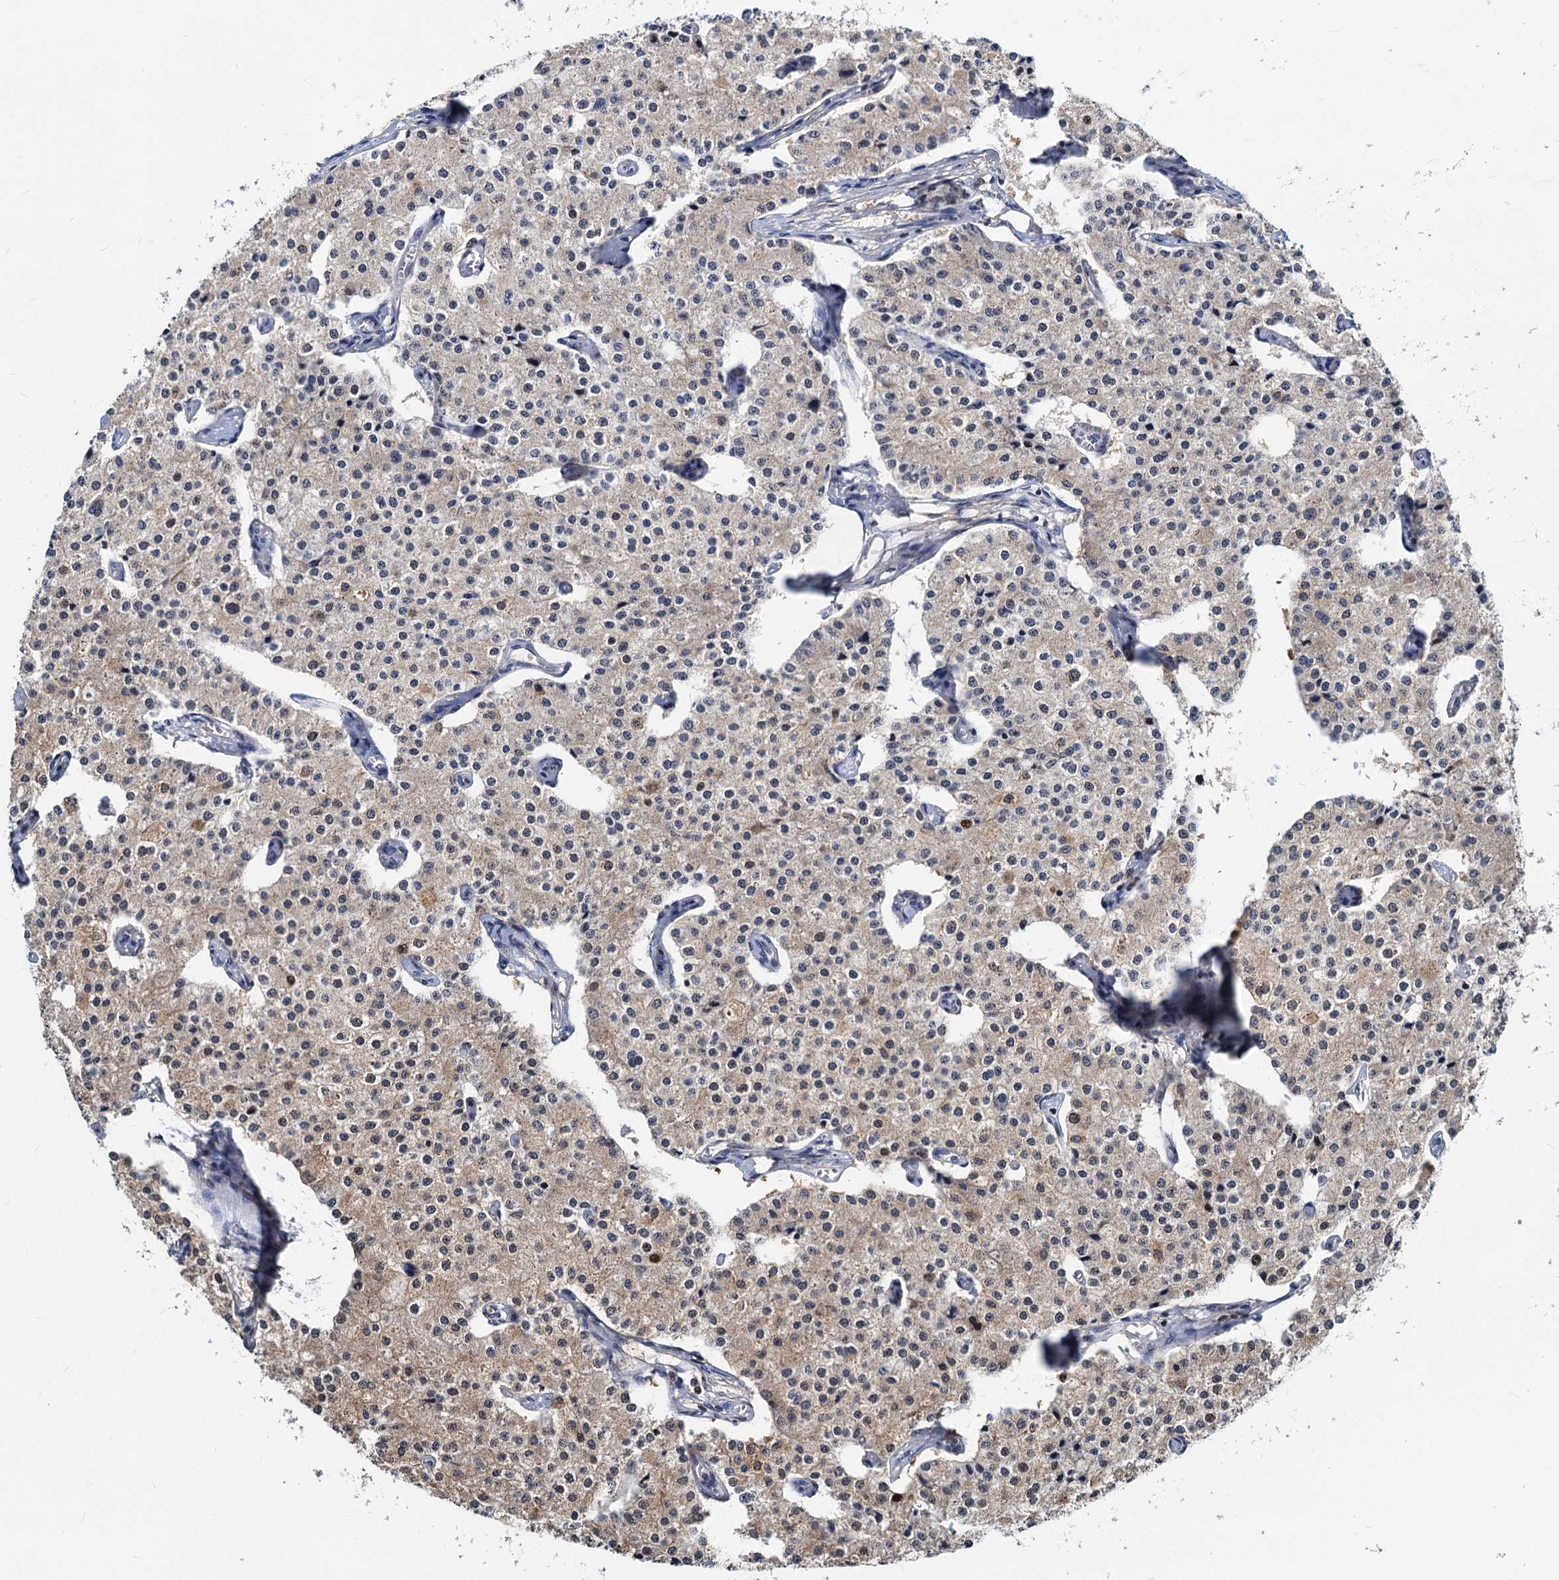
{"staining": {"intensity": "moderate", "quantity": "<25%", "location": "cytoplasmic/membranous,nuclear"}, "tissue": "carcinoid", "cell_type": "Tumor cells", "image_type": "cancer", "snomed": [{"axis": "morphology", "description": "Carcinoid, malignant, NOS"}, {"axis": "topography", "description": "Colon"}], "caption": "Immunohistochemistry (DAB (3,3'-diaminobenzidine)) staining of human malignant carcinoid displays moderate cytoplasmic/membranous and nuclear protein staining in approximately <25% of tumor cells.", "gene": "PTGES3", "patient": {"sex": "female", "age": 52}}